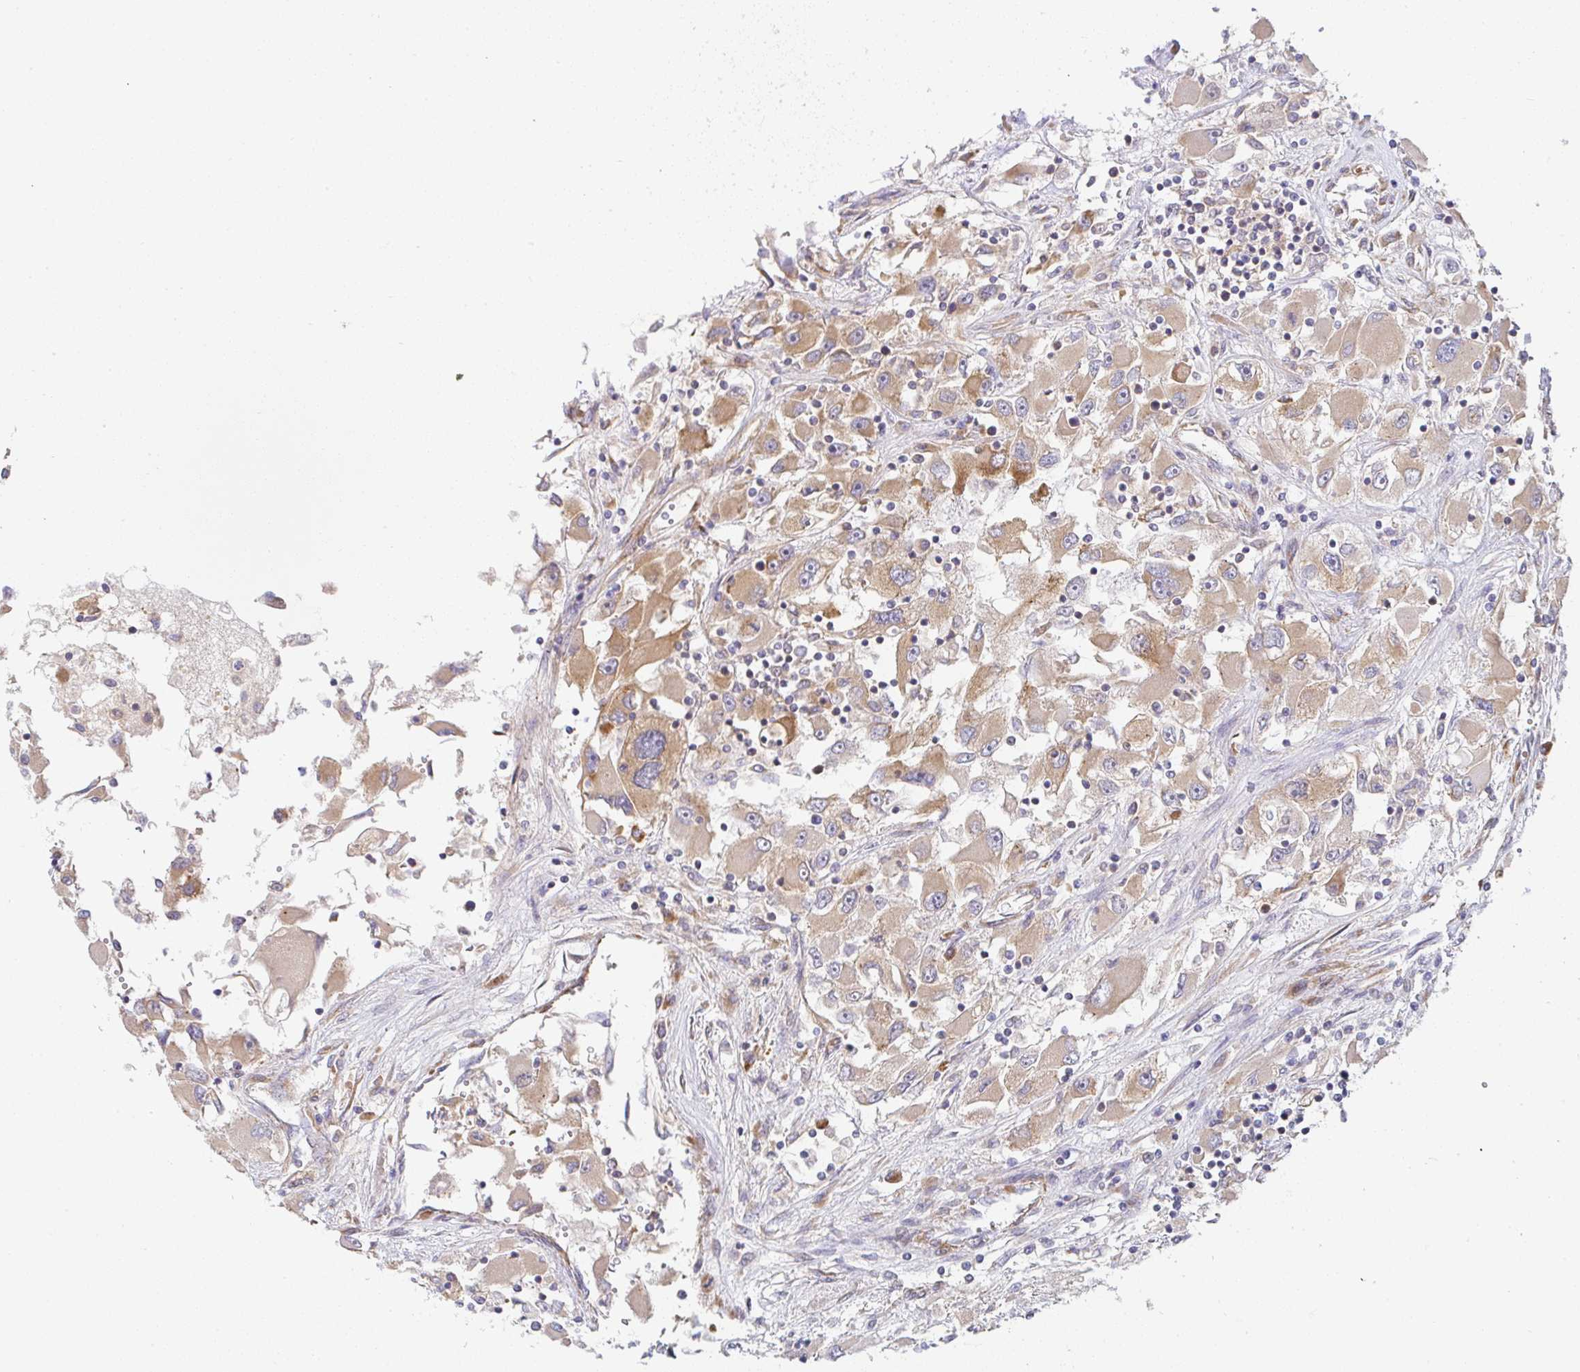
{"staining": {"intensity": "moderate", "quantity": ">75%", "location": "cytoplasmic/membranous"}, "tissue": "renal cancer", "cell_type": "Tumor cells", "image_type": "cancer", "snomed": [{"axis": "morphology", "description": "Adenocarcinoma, NOS"}, {"axis": "topography", "description": "Kidney"}], "caption": "Immunohistochemical staining of adenocarcinoma (renal) shows moderate cytoplasmic/membranous protein positivity in approximately >75% of tumor cells.", "gene": "DERL2", "patient": {"sex": "female", "age": 52}}